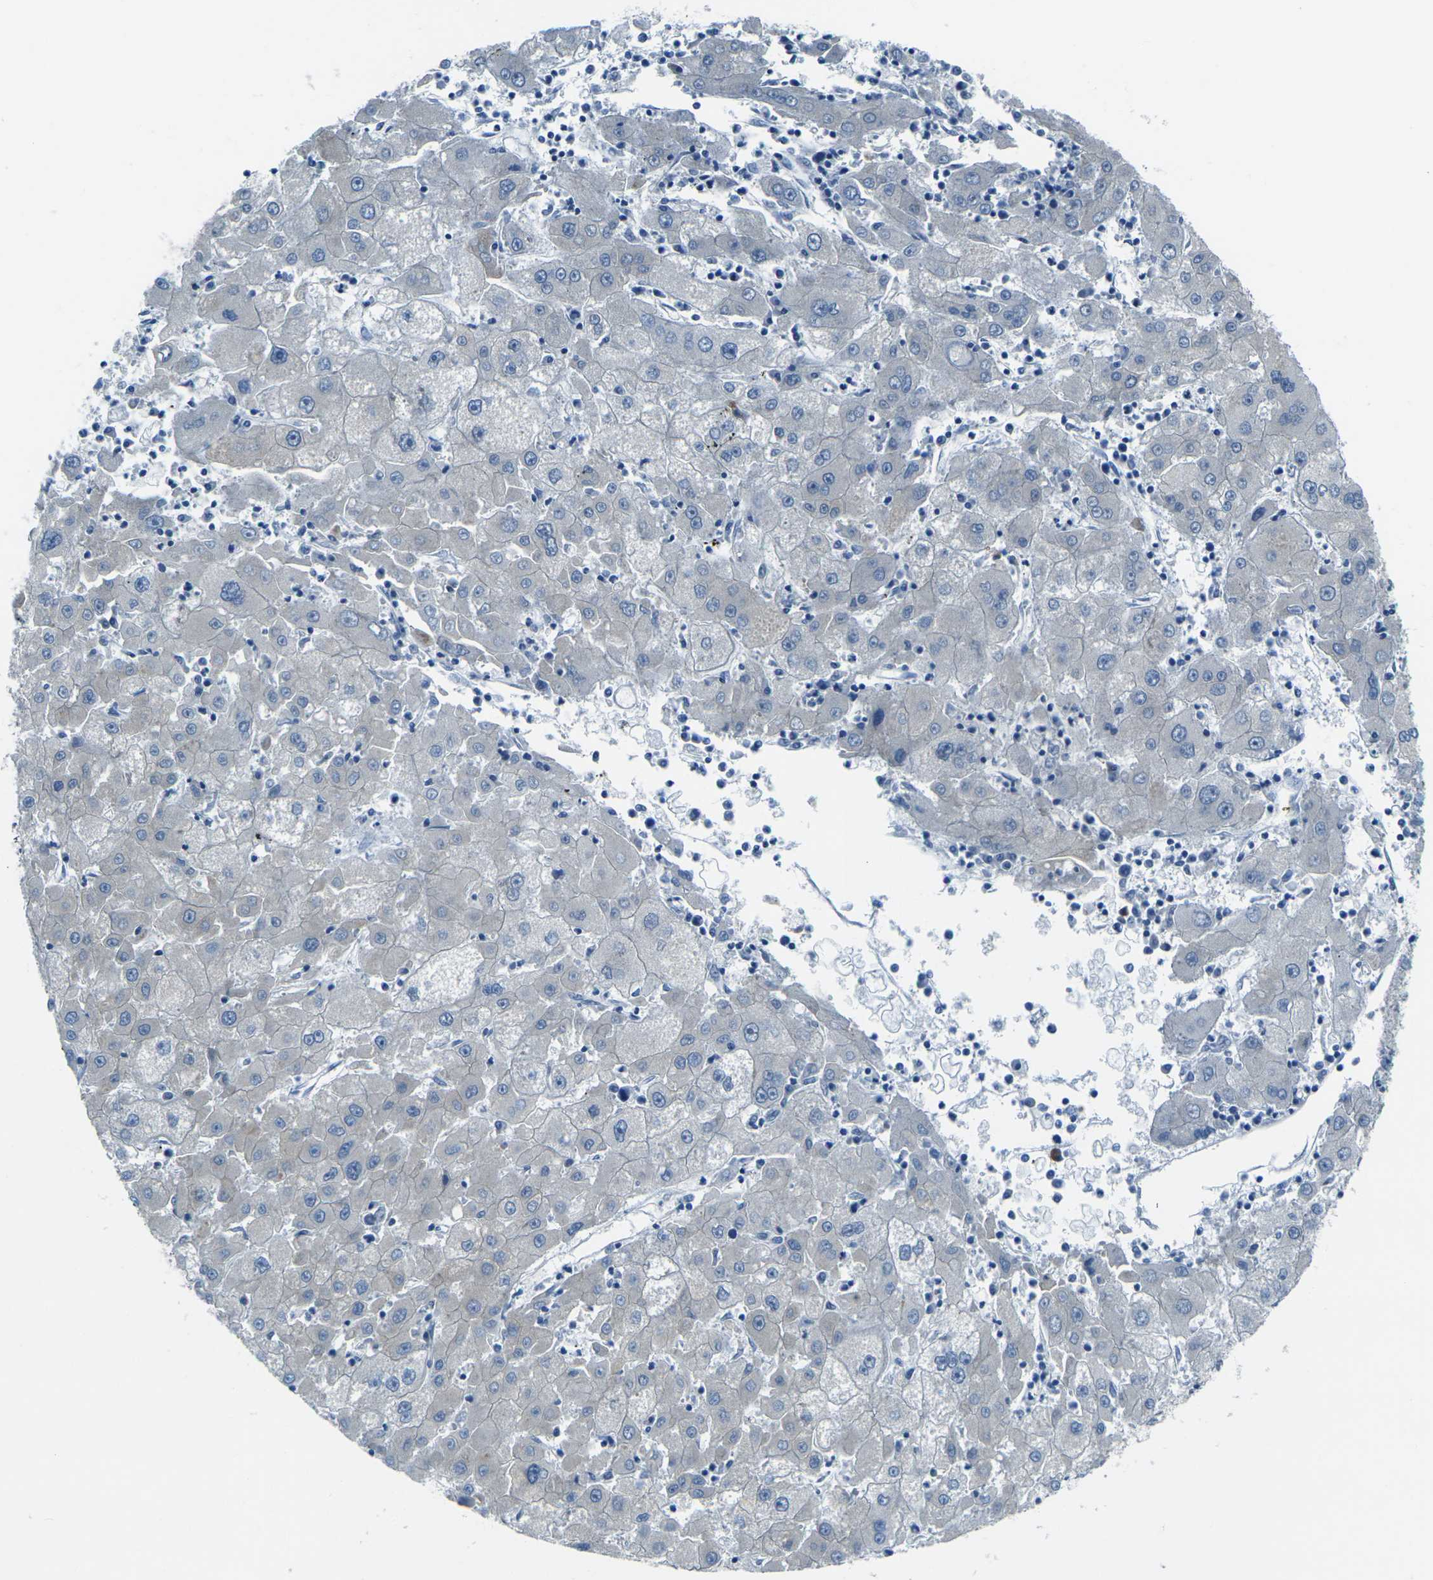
{"staining": {"intensity": "negative", "quantity": "none", "location": "none"}, "tissue": "liver cancer", "cell_type": "Tumor cells", "image_type": "cancer", "snomed": [{"axis": "morphology", "description": "Carcinoma, Hepatocellular, NOS"}, {"axis": "topography", "description": "Liver"}], "caption": "This is an IHC photomicrograph of human liver cancer (hepatocellular carcinoma). There is no staining in tumor cells.", "gene": "CELSR2", "patient": {"sex": "male", "age": 72}}